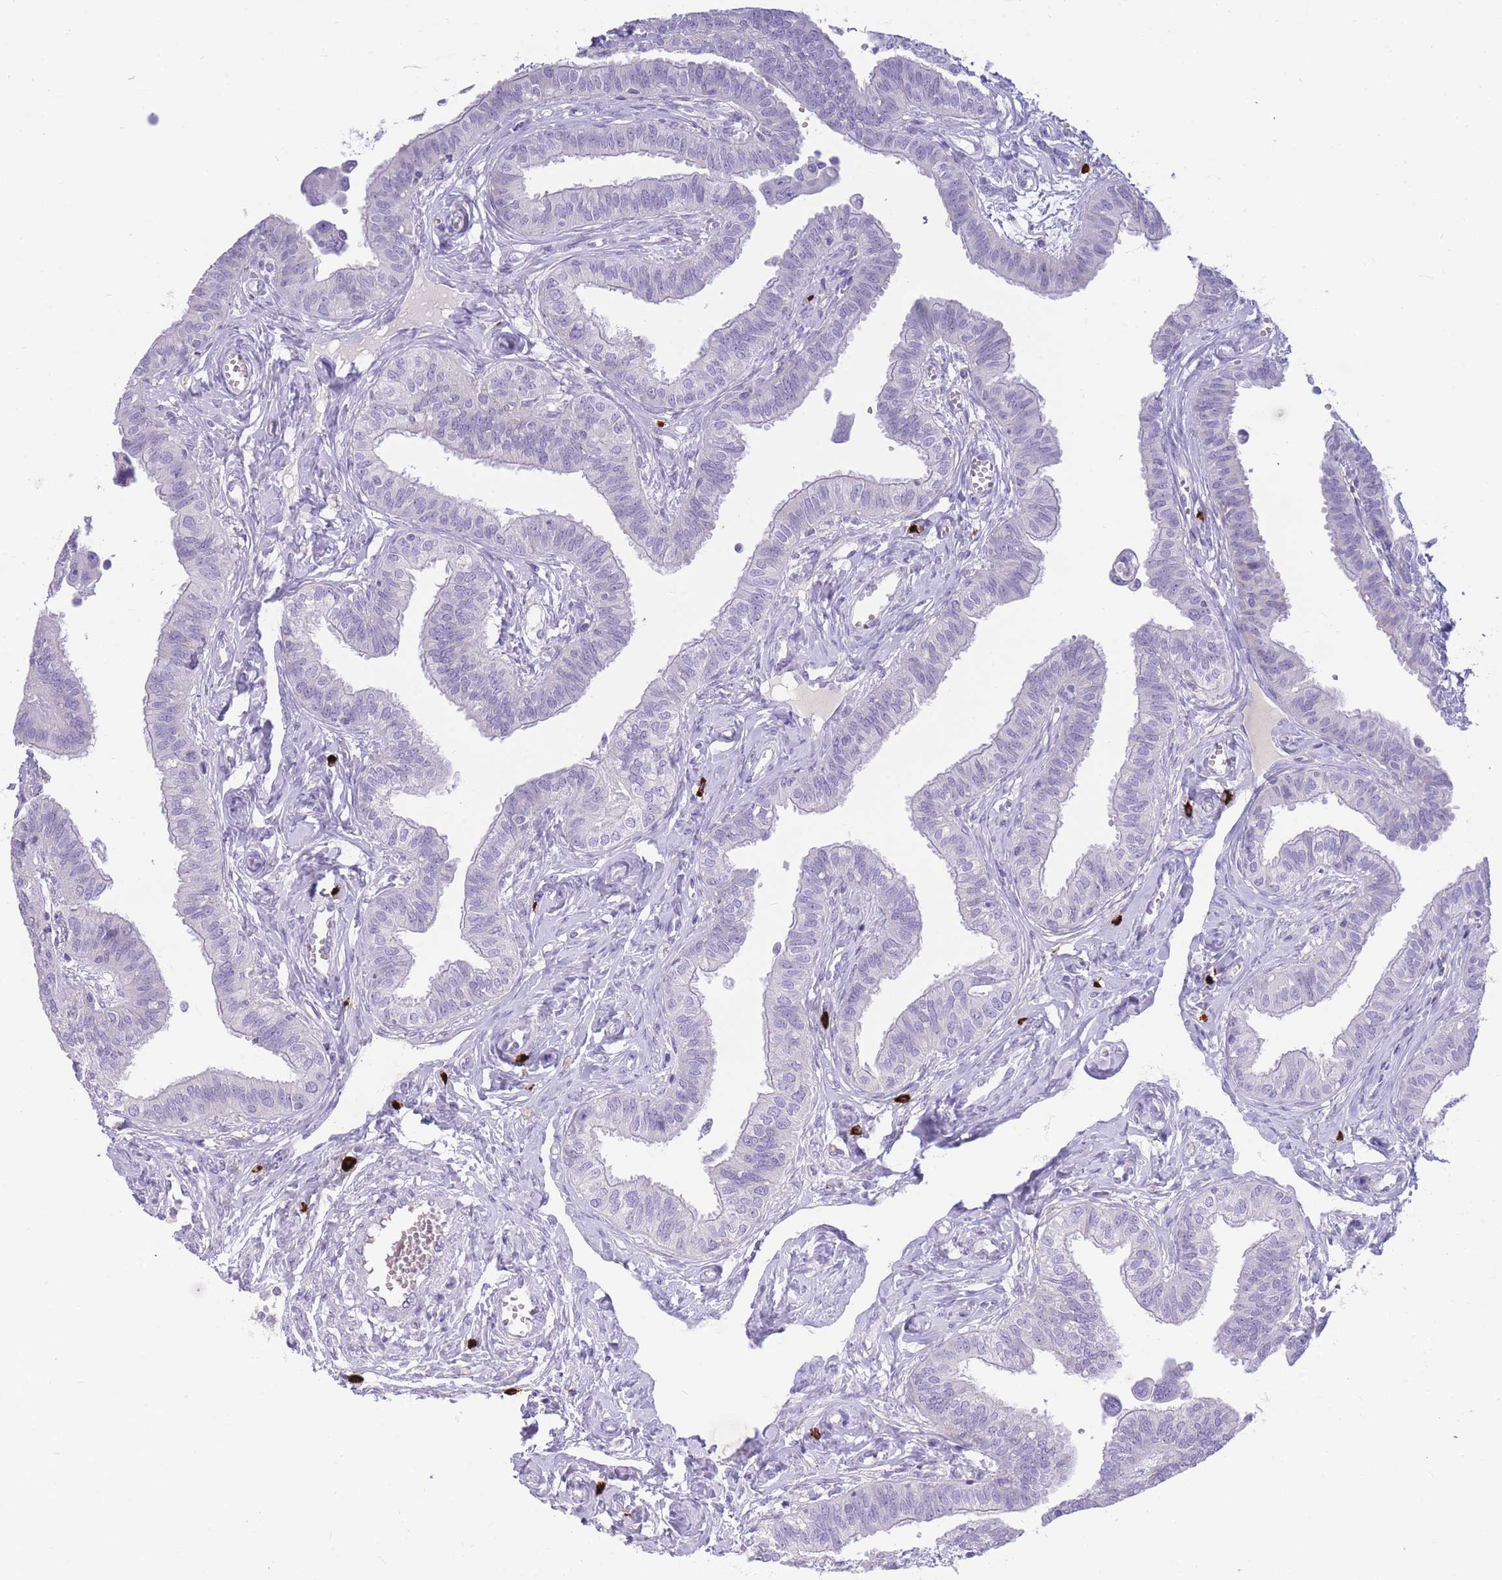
{"staining": {"intensity": "negative", "quantity": "none", "location": "none"}, "tissue": "fallopian tube", "cell_type": "Glandular cells", "image_type": "normal", "snomed": [{"axis": "morphology", "description": "Normal tissue, NOS"}, {"axis": "morphology", "description": "Carcinoma, NOS"}, {"axis": "topography", "description": "Fallopian tube"}, {"axis": "topography", "description": "Ovary"}], "caption": "Fallopian tube stained for a protein using IHC demonstrates no positivity glandular cells.", "gene": "TPSAB1", "patient": {"sex": "female", "age": 59}}